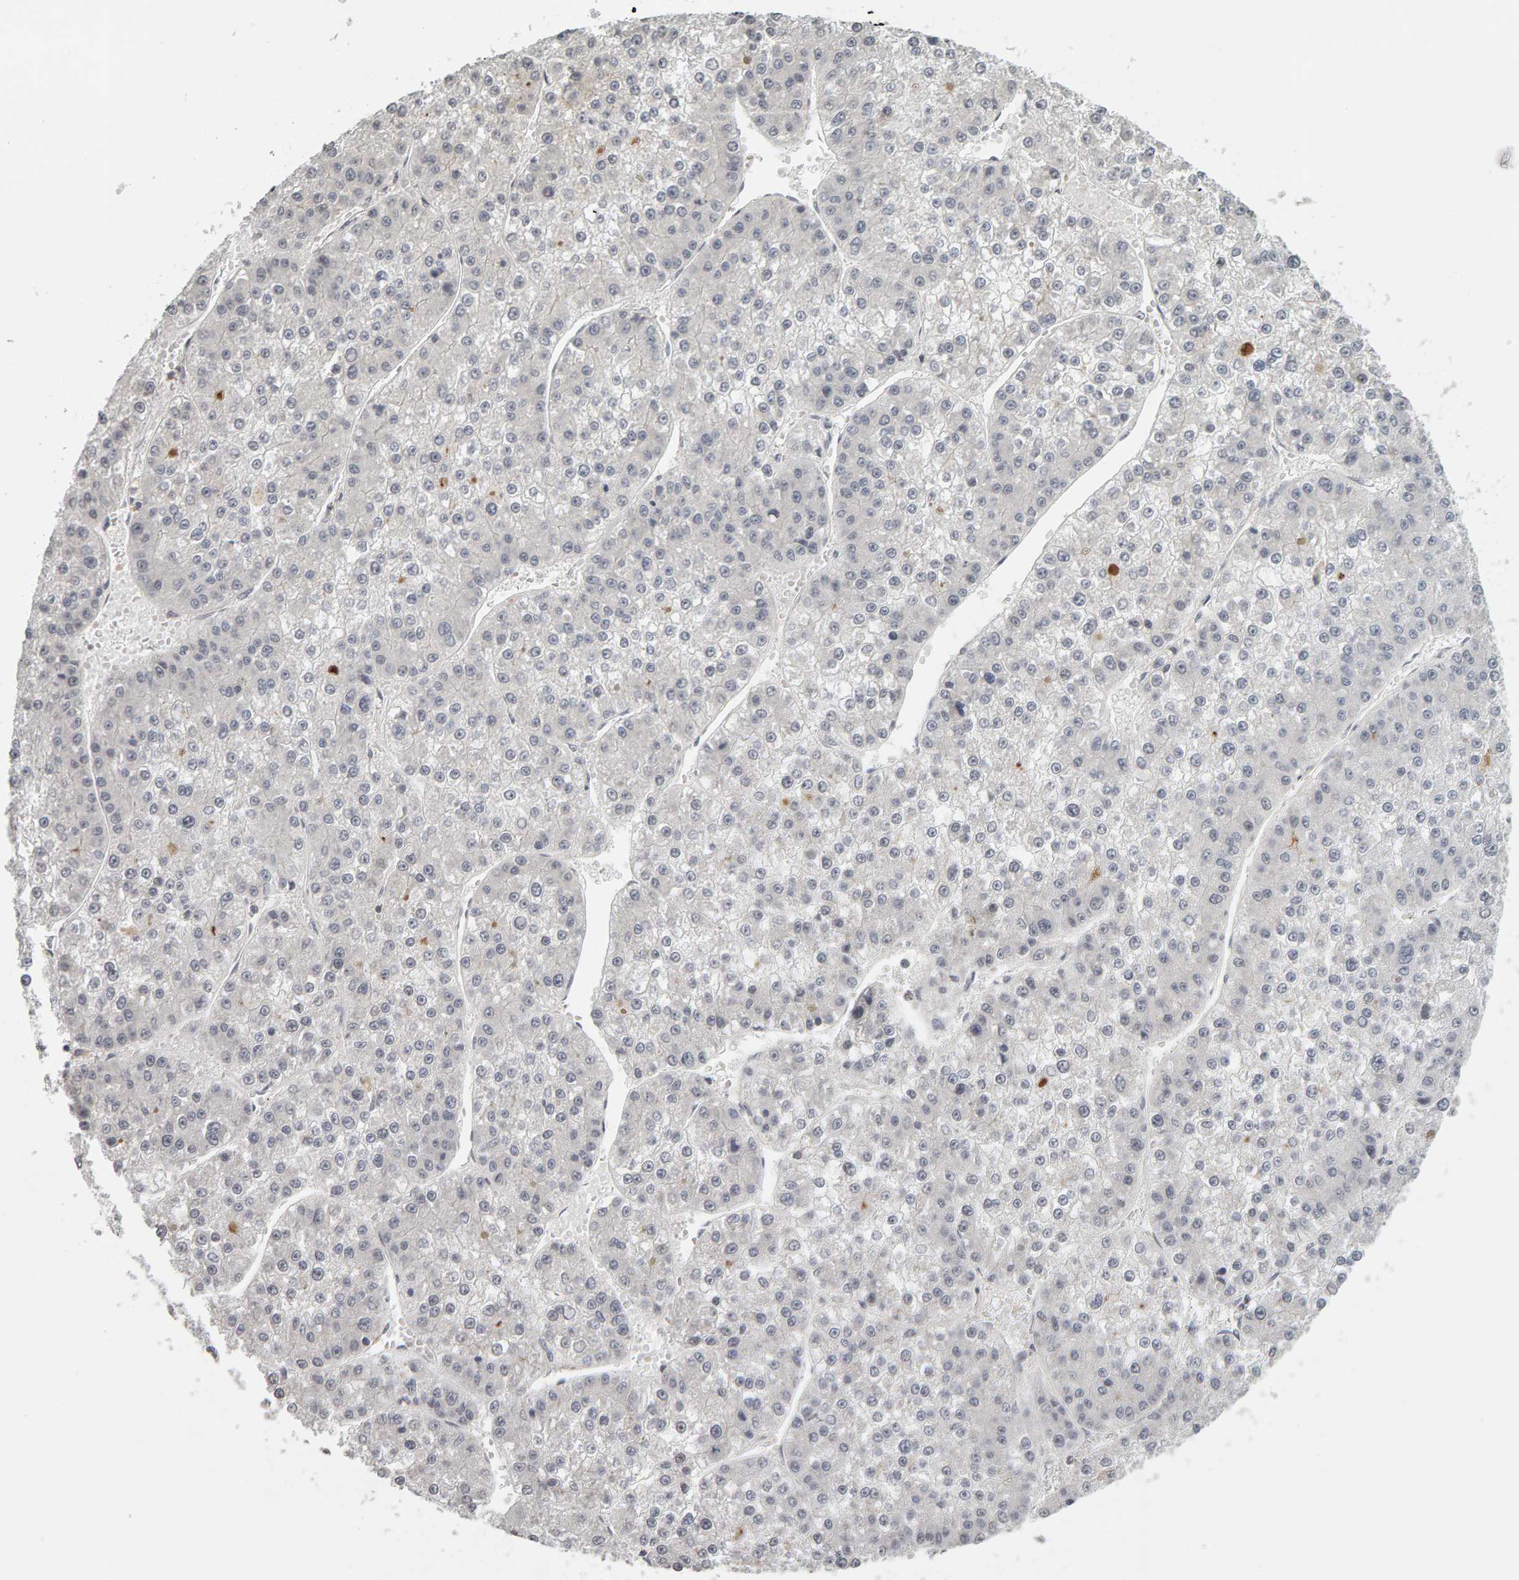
{"staining": {"intensity": "negative", "quantity": "none", "location": "none"}, "tissue": "liver cancer", "cell_type": "Tumor cells", "image_type": "cancer", "snomed": [{"axis": "morphology", "description": "Carcinoma, Hepatocellular, NOS"}, {"axis": "topography", "description": "Liver"}], "caption": "Histopathology image shows no significant protein staining in tumor cells of liver hepatocellular carcinoma. Brightfield microscopy of IHC stained with DAB (3,3'-diaminobenzidine) (brown) and hematoxylin (blue), captured at high magnification.", "gene": "TEFM", "patient": {"sex": "female", "age": 73}}